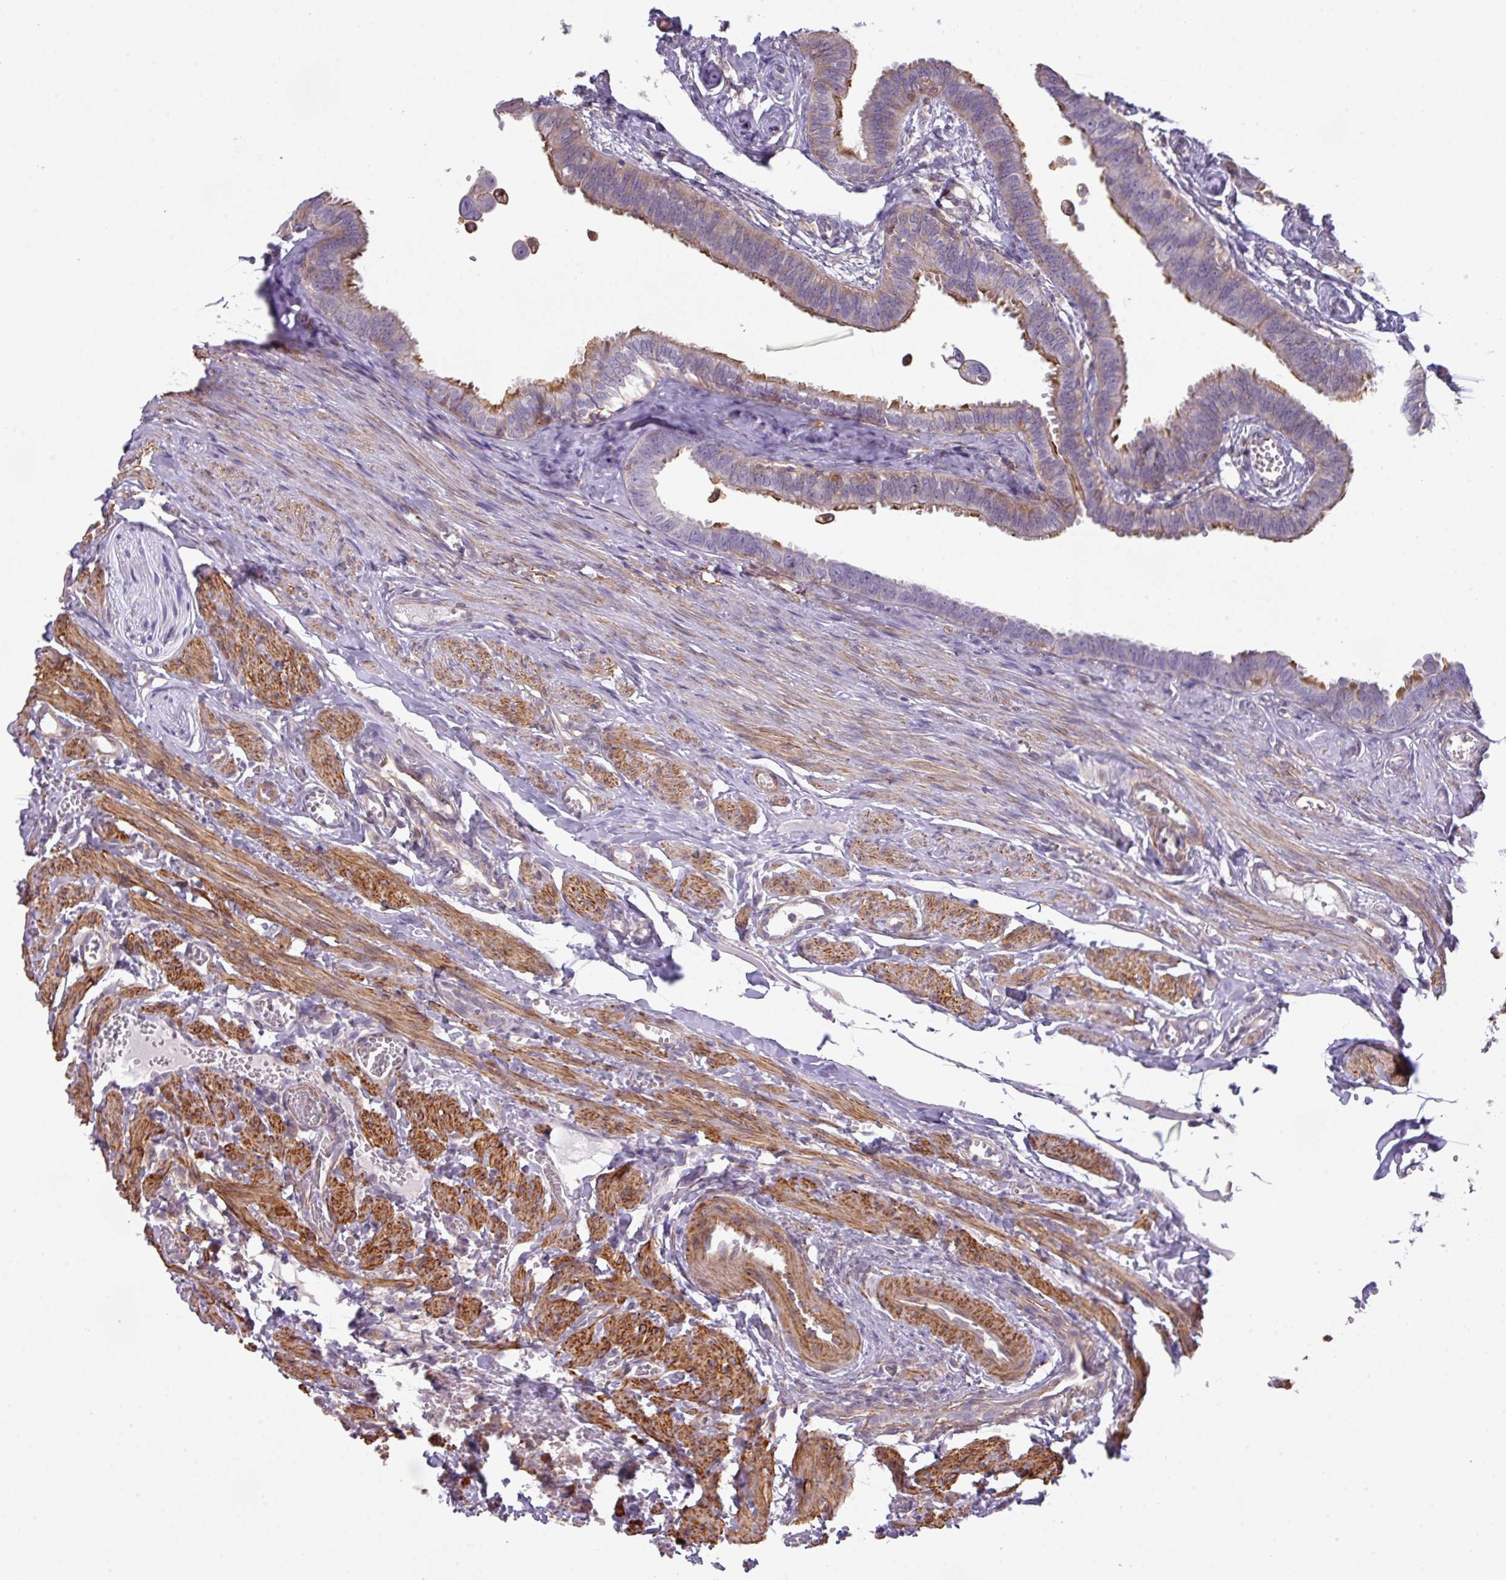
{"staining": {"intensity": "moderate", "quantity": "<25%", "location": "cytoplasmic/membranous"}, "tissue": "fallopian tube", "cell_type": "Glandular cells", "image_type": "normal", "snomed": [{"axis": "morphology", "description": "Normal tissue, NOS"}, {"axis": "morphology", "description": "Carcinoma, NOS"}, {"axis": "topography", "description": "Fallopian tube"}, {"axis": "topography", "description": "Ovary"}], "caption": "DAB (3,3'-diaminobenzidine) immunohistochemical staining of unremarkable human fallopian tube shows moderate cytoplasmic/membranous protein expression in approximately <25% of glandular cells. The staining was performed using DAB (3,3'-diaminobenzidine), with brown indicating positive protein expression. Nuclei are stained blue with hematoxylin.", "gene": "LRRC41", "patient": {"sex": "female", "age": 59}}